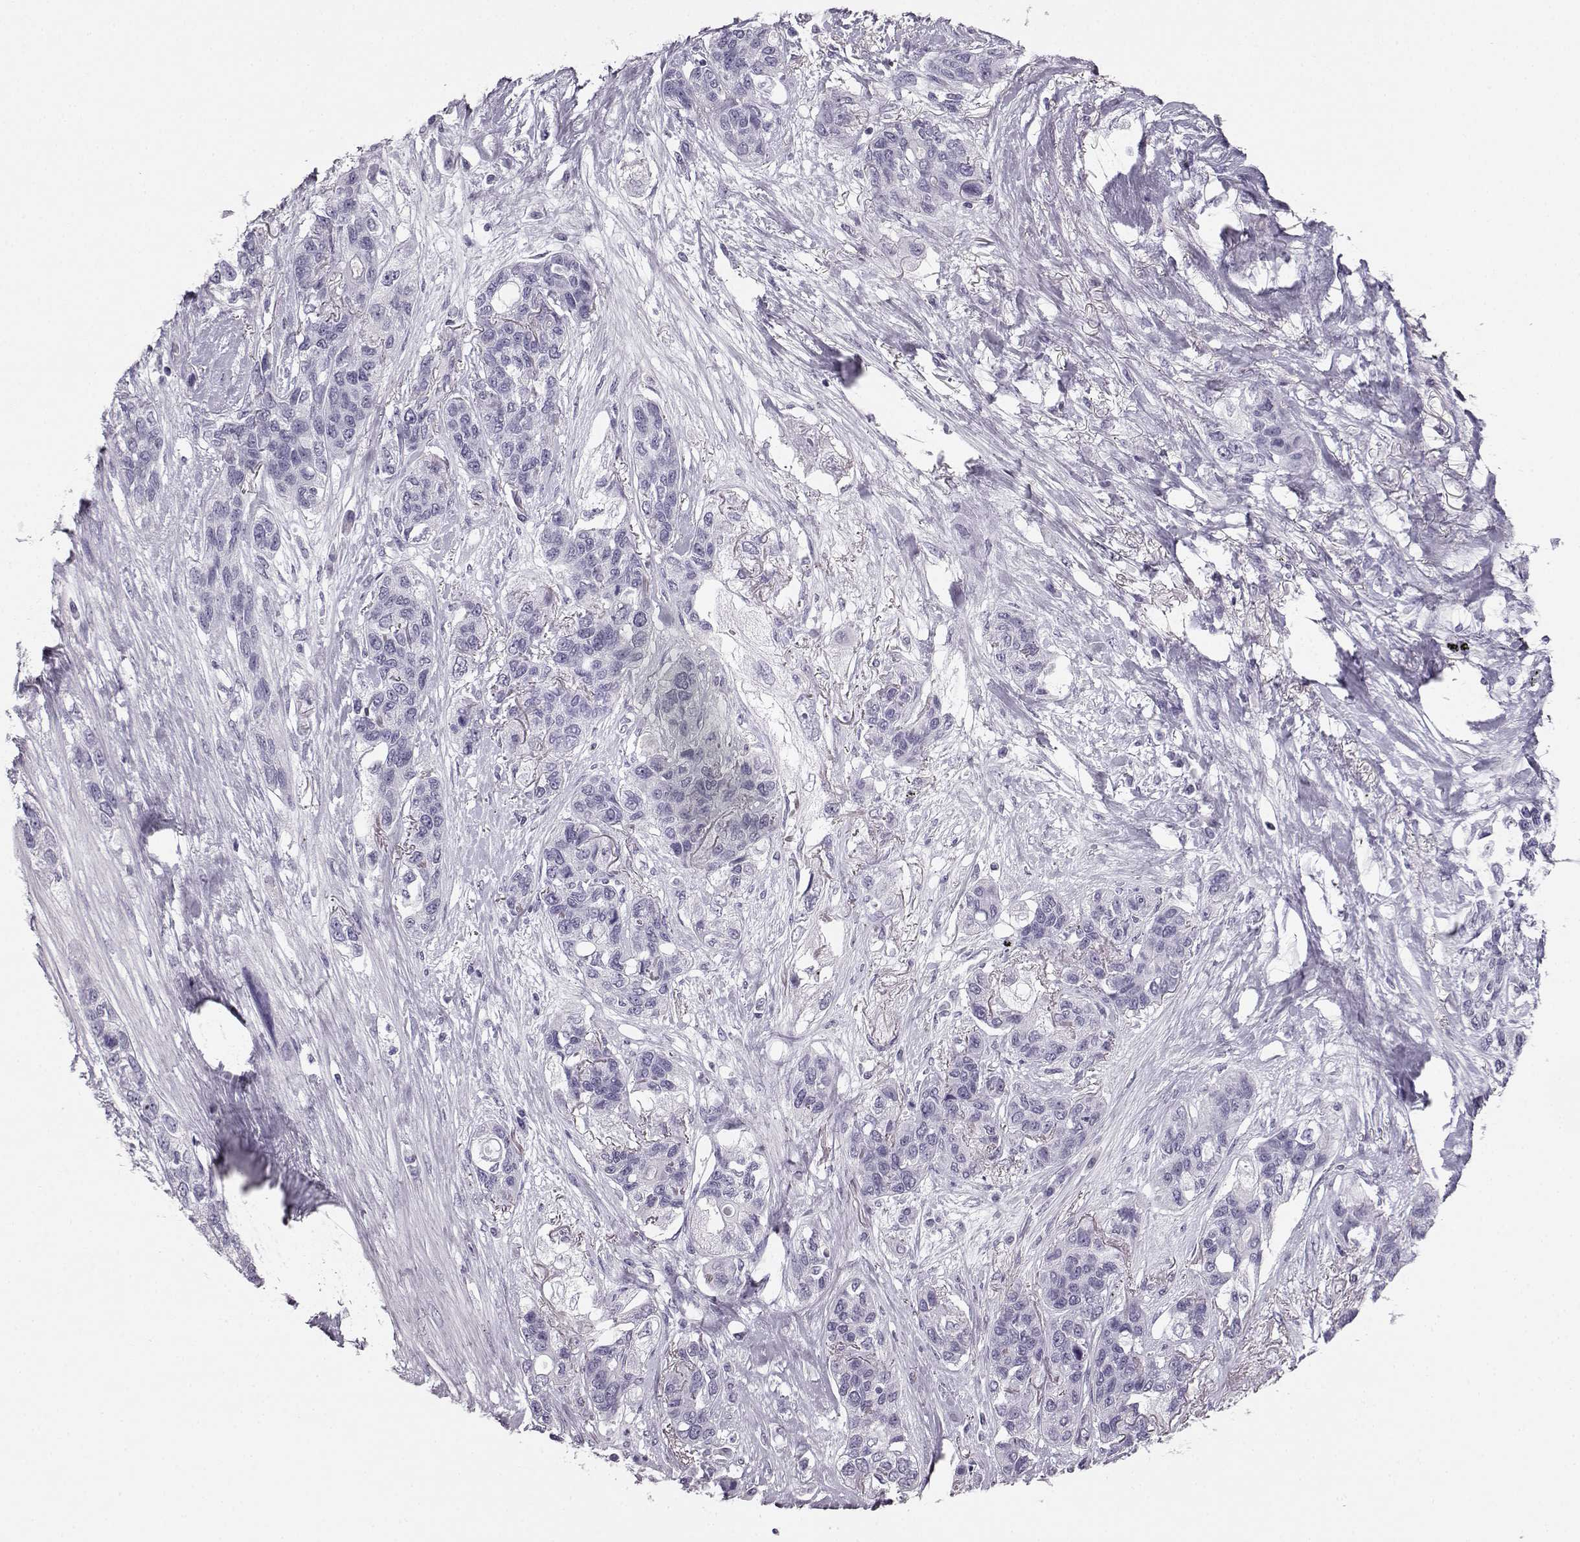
{"staining": {"intensity": "negative", "quantity": "none", "location": "none"}, "tissue": "lung cancer", "cell_type": "Tumor cells", "image_type": "cancer", "snomed": [{"axis": "morphology", "description": "Squamous cell carcinoma, NOS"}, {"axis": "topography", "description": "Lung"}], "caption": "High power microscopy micrograph of an immunohistochemistry (IHC) micrograph of lung cancer, revealing no significant expression in tumor cells.", "gene": "BFSP2", "patient": {"sex": "female", "age": 70}}